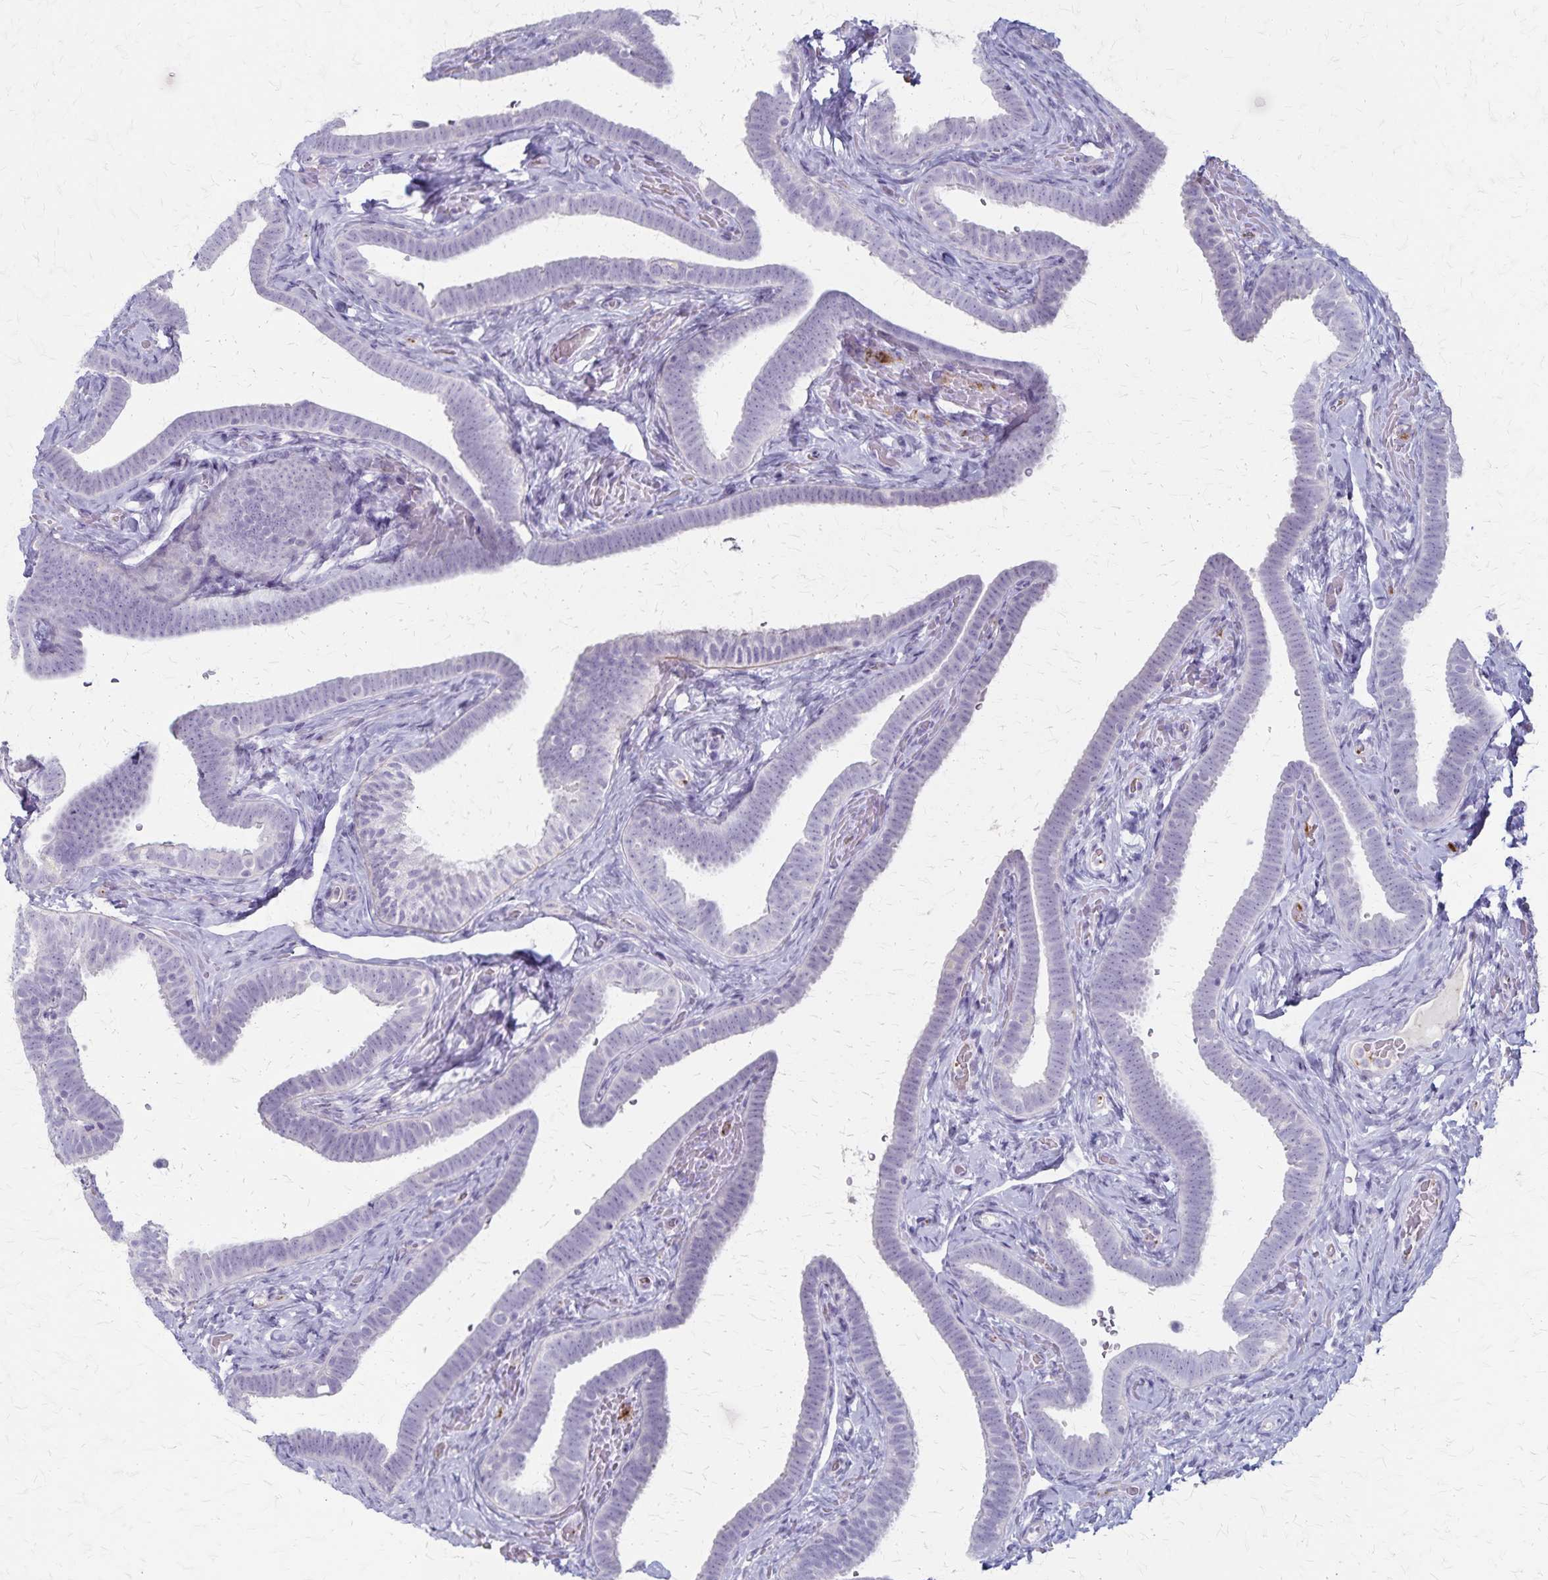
{"staining": {"intensity": "negative", "quantity": "none", "location": "none"}, "tissue": "fallopian tube", "cell_type": "Glandular cells", "image_type": "normal", "snomed": [{"axis": "morphology", "description": "Normal tissue, NOS"}, {"axis": "topography", "description": "Fallopian tube"}], "caption": "Fallopian tube stained for a protein using immunohistochemistry shows no staining glandular cells.", "gene": "RASL10B", "patient": {"sex": "female", "age": 69}}